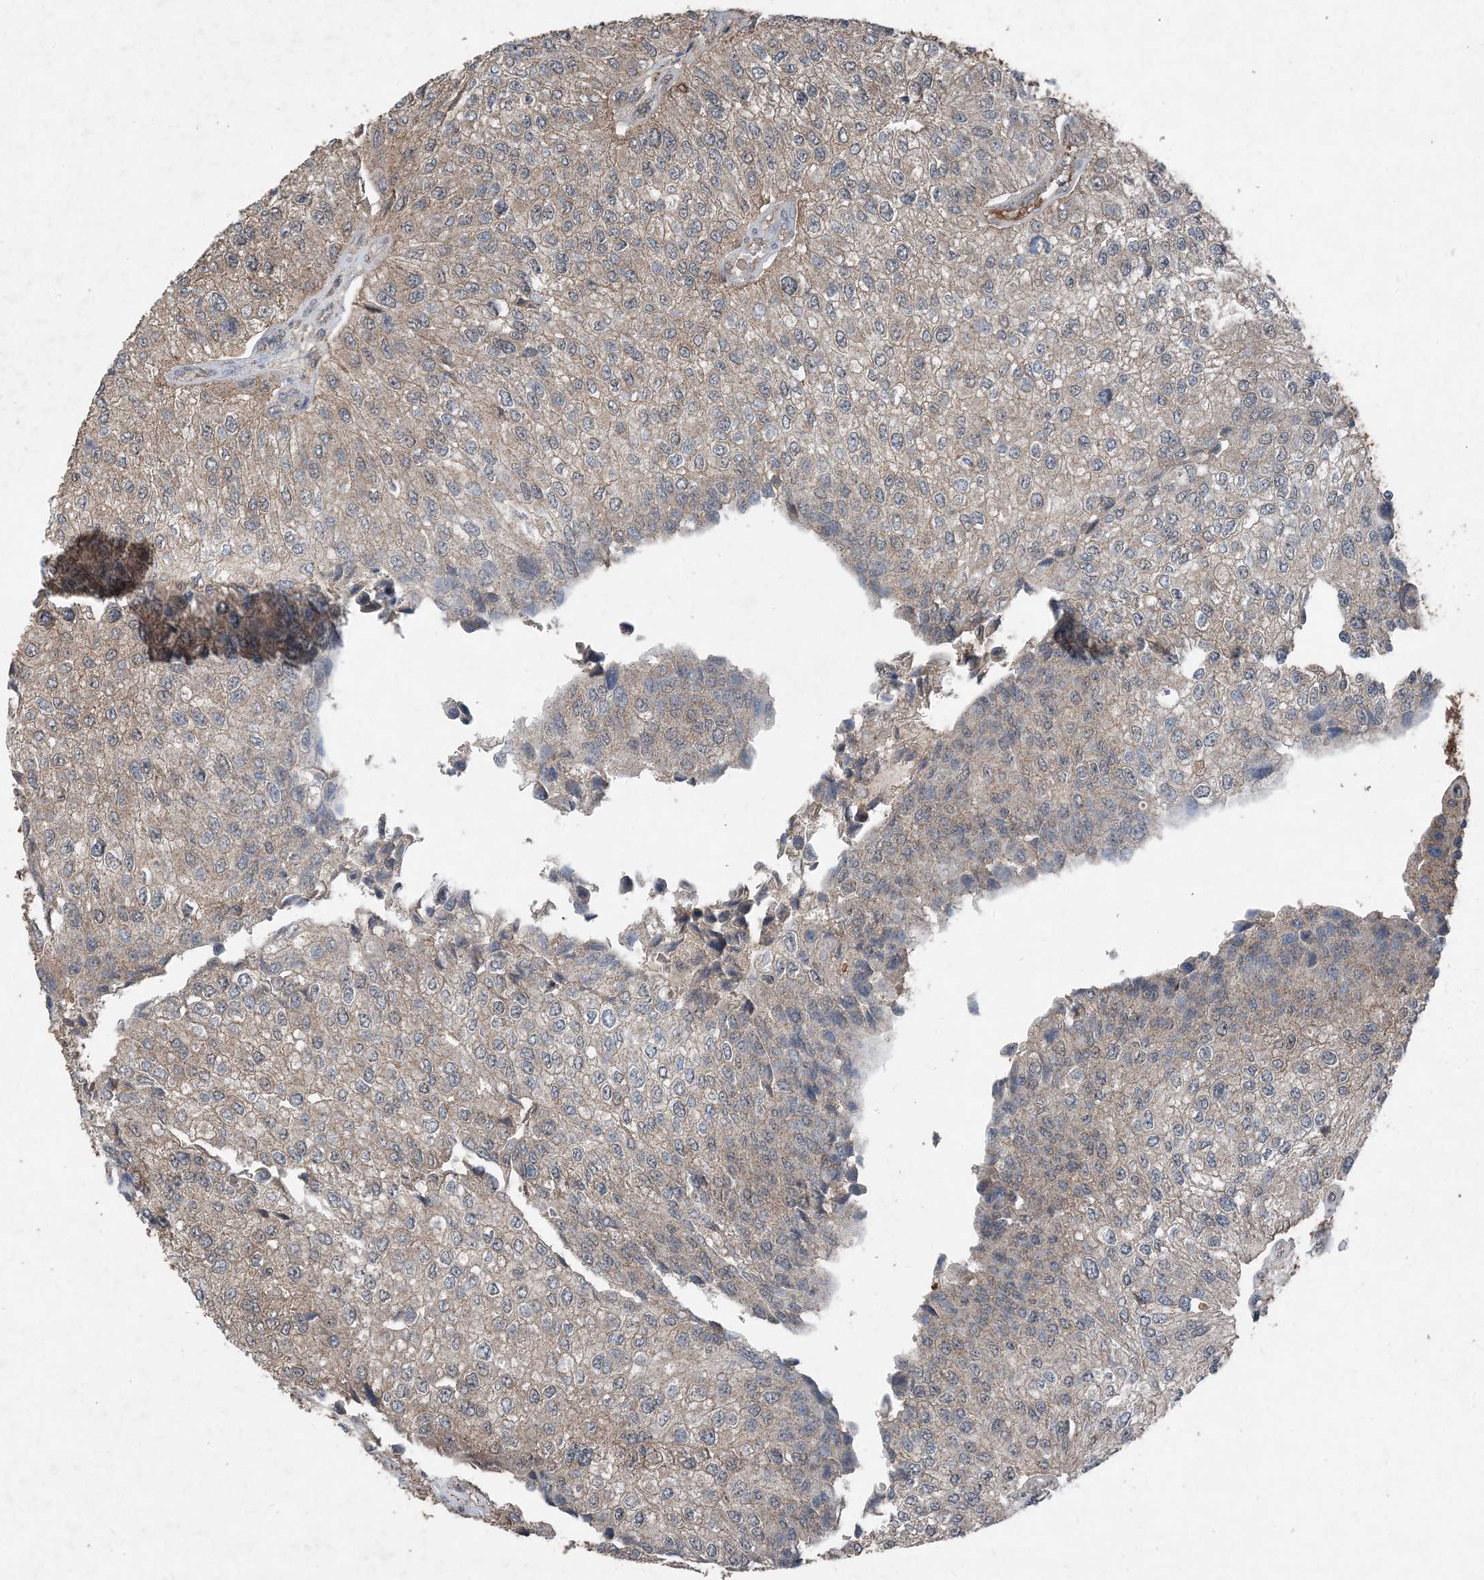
{"staining": {"intensity": "weak", "quantity": ">75%", "location": "cytoplasmic/membranous"}, "tissue": "urothelial cancer", "cell_type": "Tumor cells", "image_type": "cancer", "snomed": [{"axis": "morphology", "description": "Urothelial carcinoma, High grade"}, {"axis": "topography", "description": "Kidney"}, {"axis": "topography", "description": "Urinary bladder"}], "caption": "Tumor cells show low levels of weak cytoplasmic/membranous expression in about >75% of cells in high-grade urothelial carcinoma. (DAB (3,3'-diaminobenzidine) IHC, brown staining for protein, blue staining for nuclei).", "gene": "FCN3", "patient": {"sex": "male", "age": 77}}